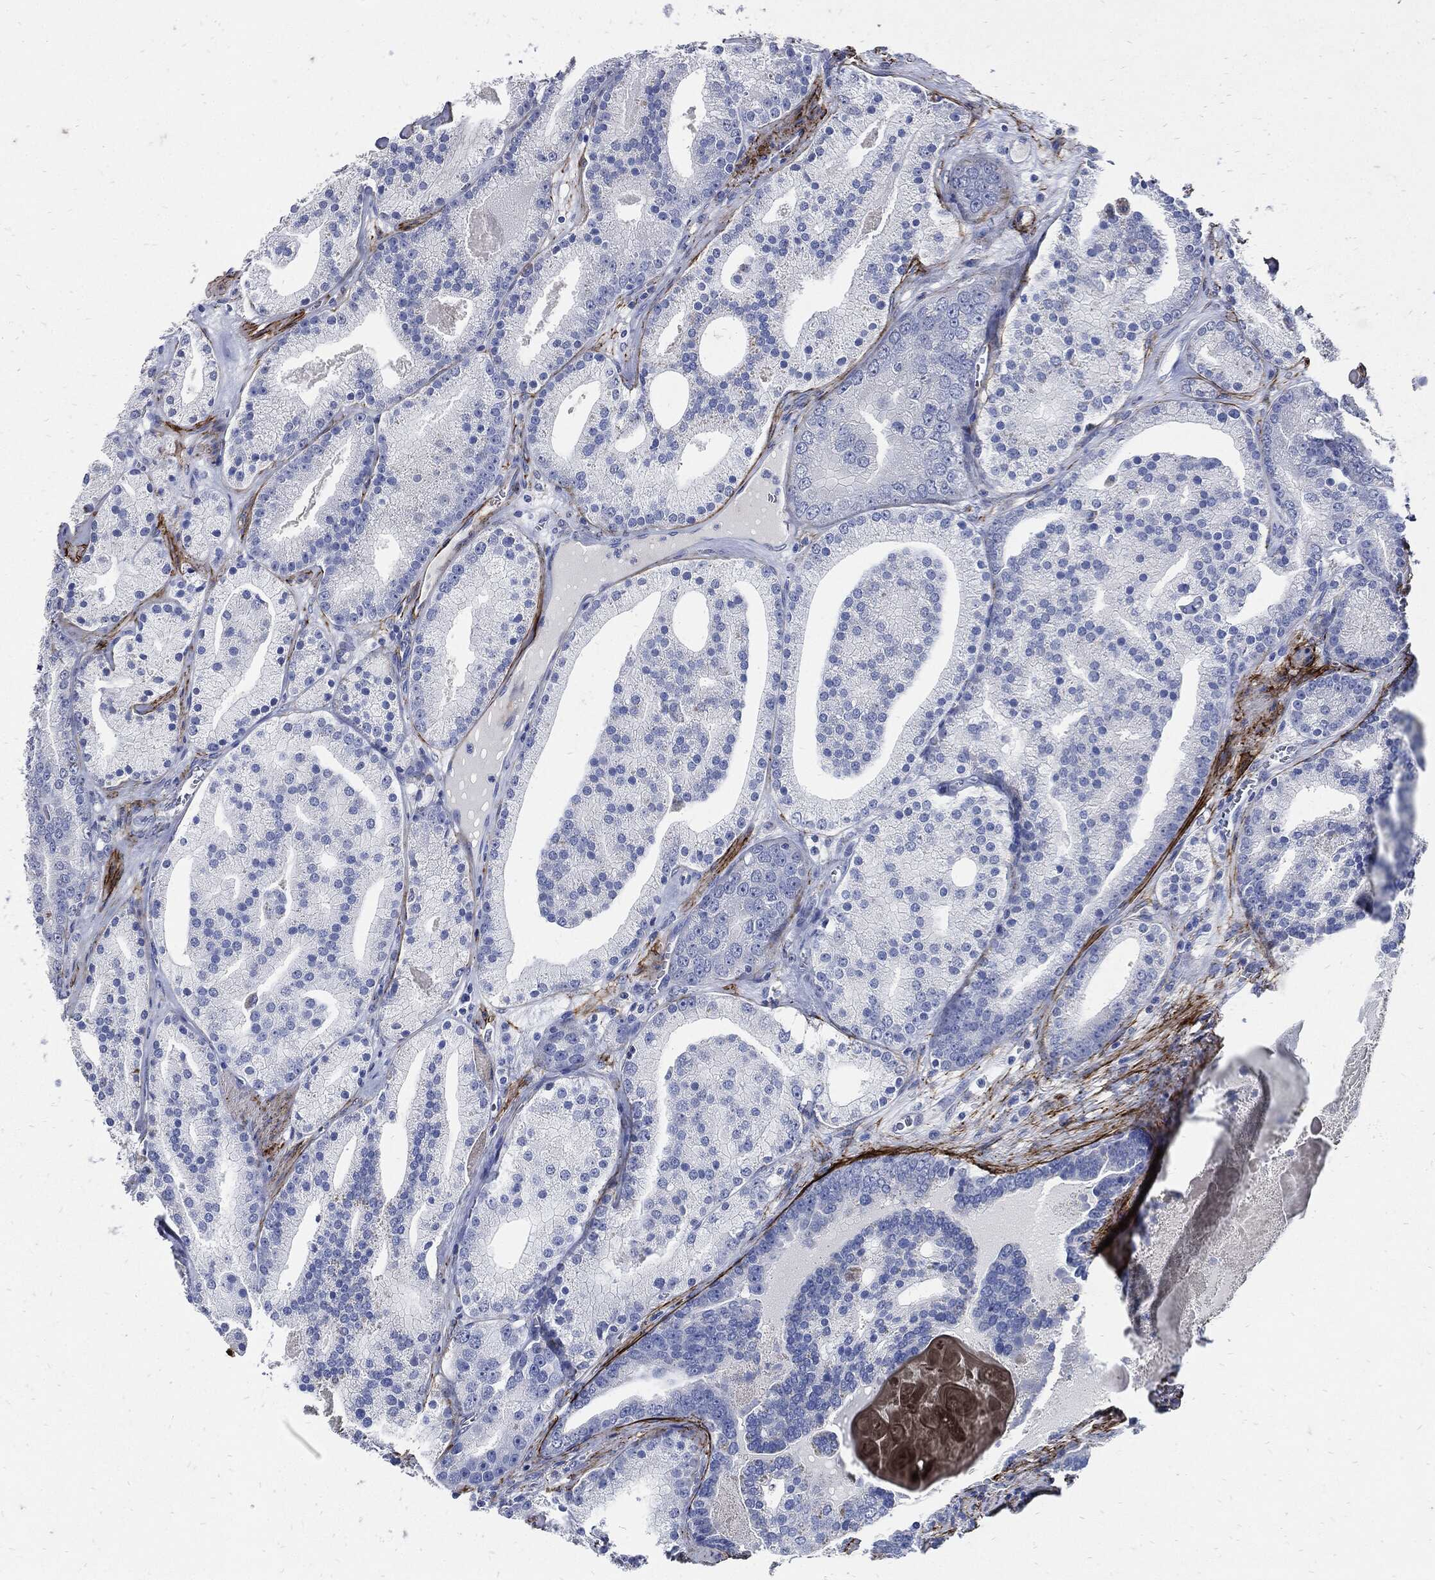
{"staining": {"intensity": "negative", "quantity": "none", "location": "none"}, "tissue": "prostate cancer", "cell_type": "Tumor cells", "image_type": "cancer", "snomed": [{"axis": "morphology", "description": "Adenocarcinoma, NOS"}, {"axis": "topography", "description": "Prostate"}], "caption": "This is a micrograph of IHC staining of prostate cancer, which shows no expression in tumor cells.", "gene": "FBN1", "patient": {"sex": "male", "age": 69}}